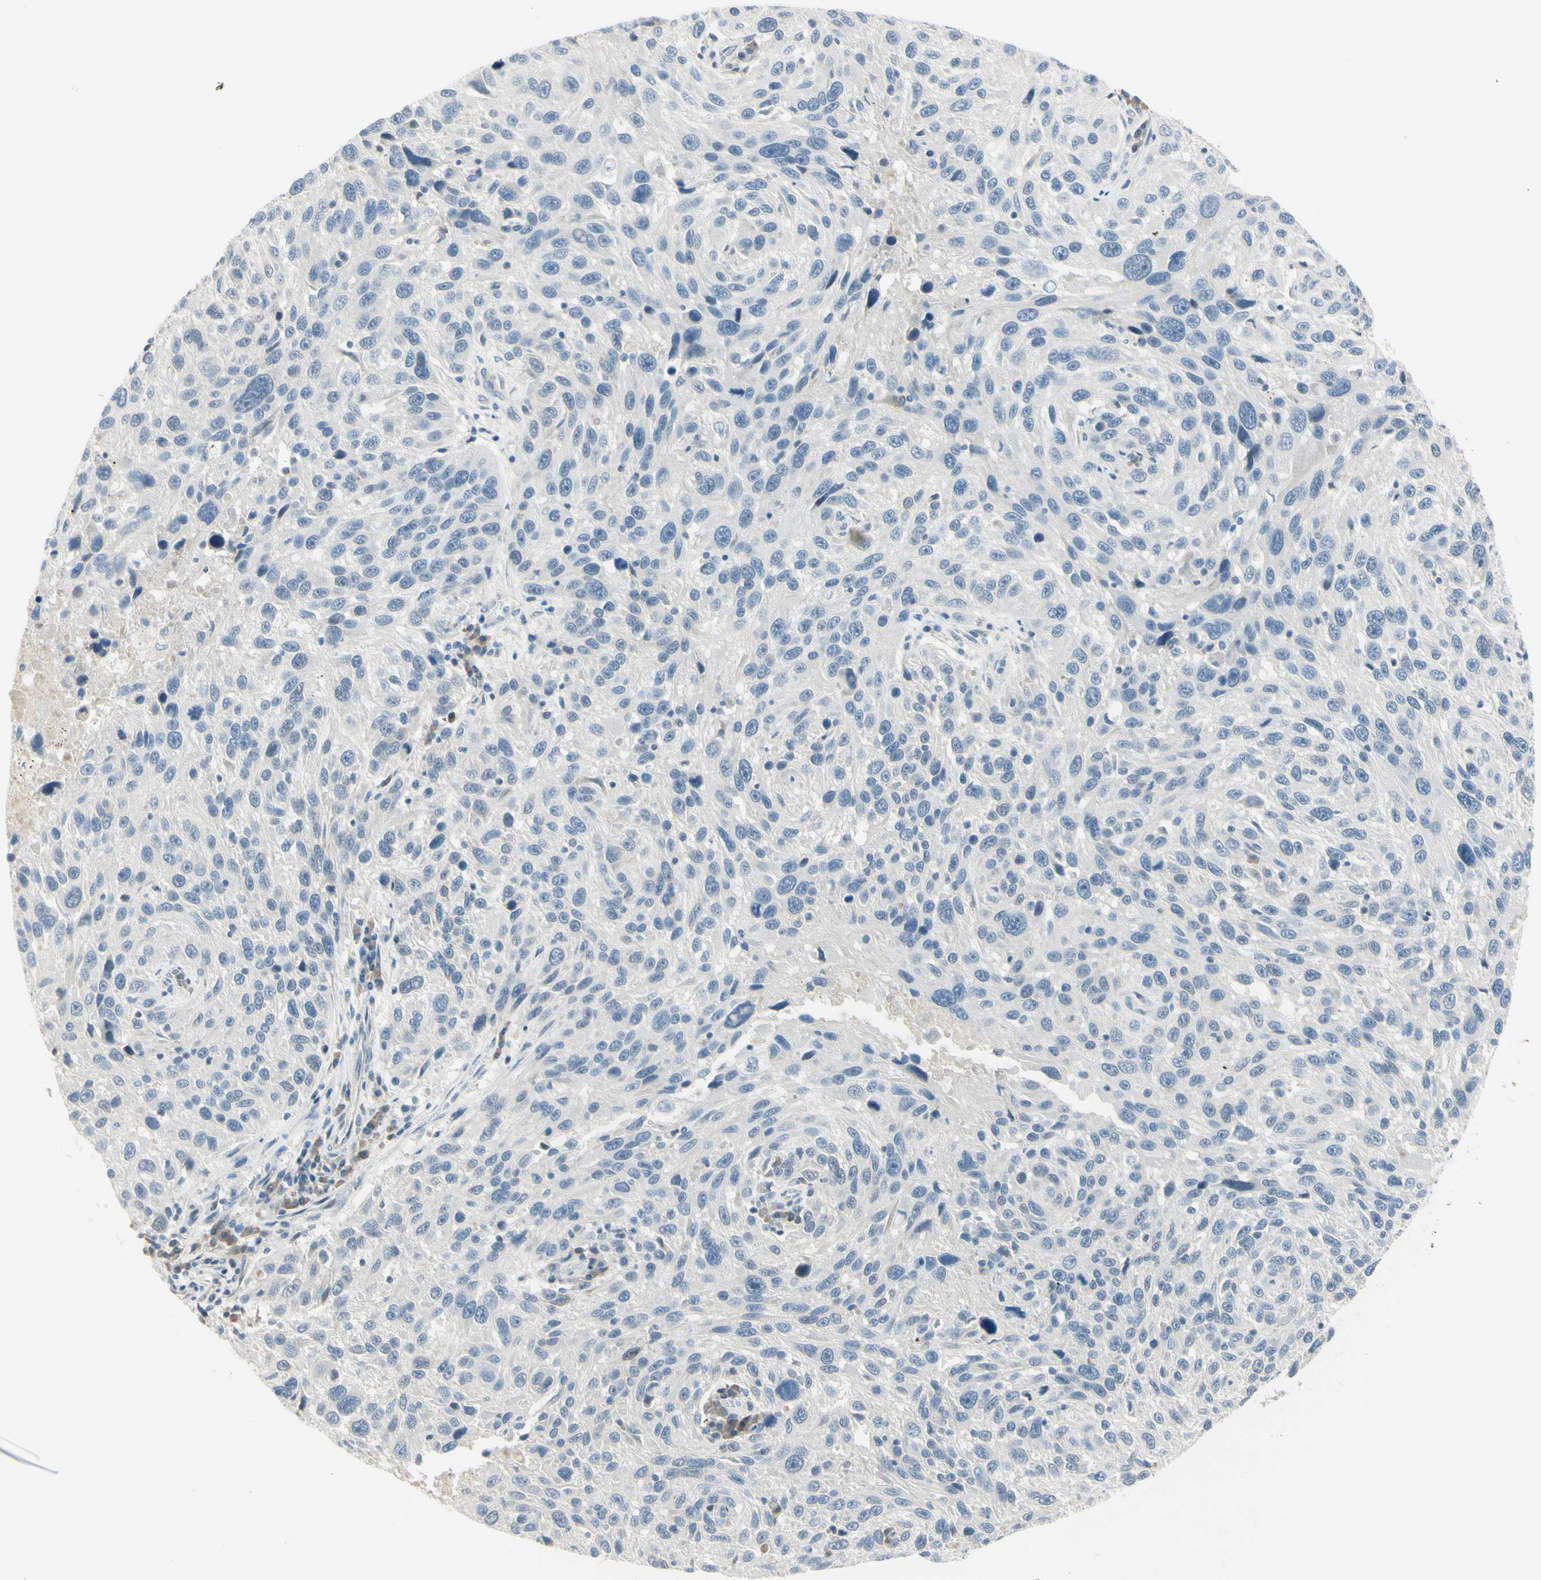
{"staining": {"intensity": "negative", "quantity": "none", "location": "none"}, "tissue": "melanoma", "cell_type": "Tumor cells", "image_type": "cancer", "snomed": [{"axis": "morphology", "description": "Malignant melanoma, NOS"}, {"axis": "topography", "description": "Skin"}], "caption": "The immunohistochemistry (IHC) image has no significant staining in tumor cells of malignant melanoma tissue.", "gene": "ASB9", "patient": {"sex": "male", "age": 53}}